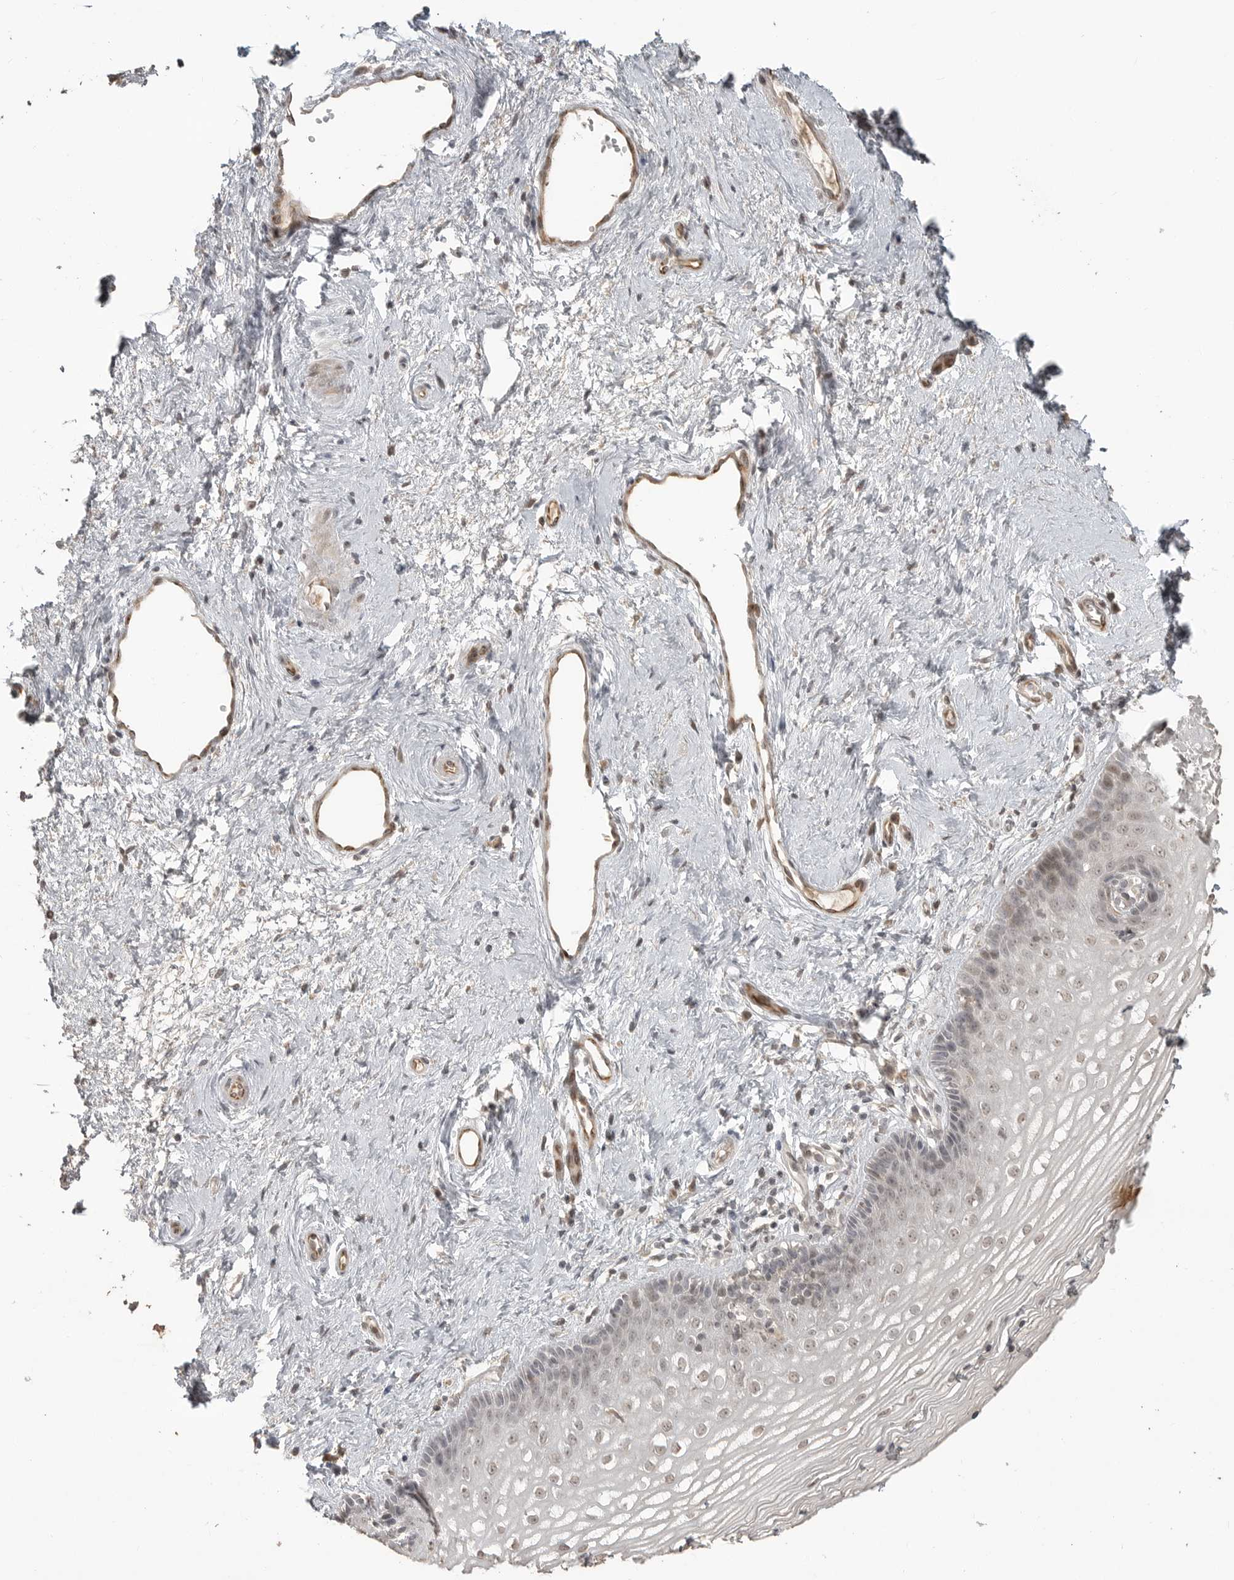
{"staining": {"intensity": "weak", "quantity": "25%-75%", "location": "nuclear"}, "tissue": "vagina", "cell_type": "Squamous epithelial cells", "image_type": "normal", "snomed": [{"axis": "morphology", "description": "Normal tissue, NOS"}, {"axis": "topography", "description": "Vagina"}], "caption": "High-power microscopy captured an immunohistochemistry (IHC) micrograph of normal vagina, revealing weak nuclear staining in approximately 25%-75% of squamous epithelial cells.", "gene": "SMG8", "patient": {"sex": "female", "age": 46}}